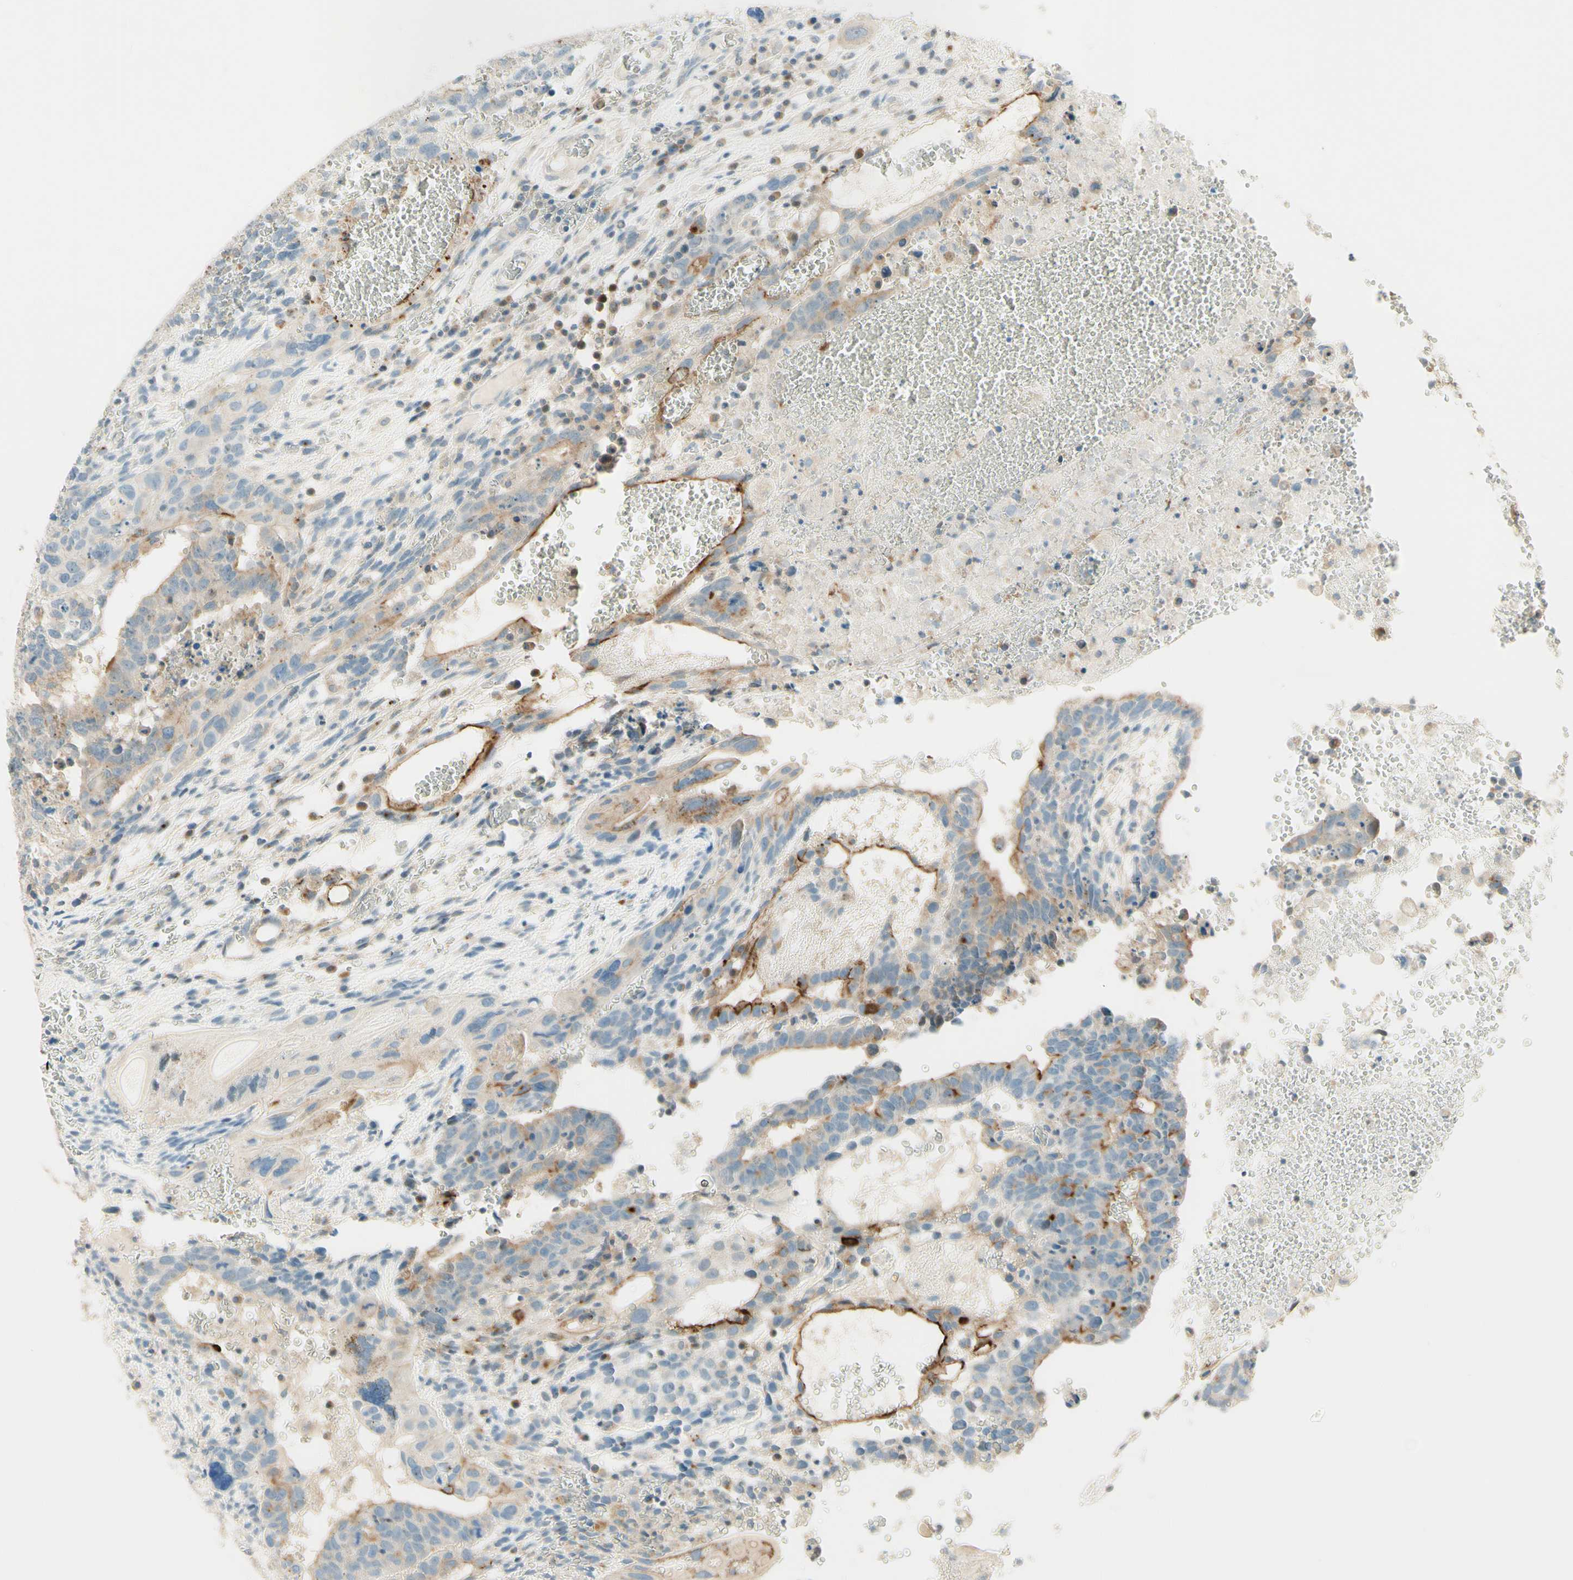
{"staining": {"intensity": "moderate", "quantity": "25%-75%", "location": "cytoplasmic/membranous"}, "tissue": "testis cancer", "cell_type": "Tumor cells", "image_type": "cancer", "snomed": [{"axis": "morphology", "description": "Seminoma, NOS"}, {"axis": "morphology", "description": "Carcinoma, Embryonal, NOS"}, {"axis": "topography", "description": "Testis"}], "caption": "Immunohistochemistry (DAB) staining of human testis cancer displays moderate cytoplasmic/membranous protein expression in approximately 25%-75% of tumor cells.", "gene": "PROM1", "patient": {"sex": "male", "age": 52}}